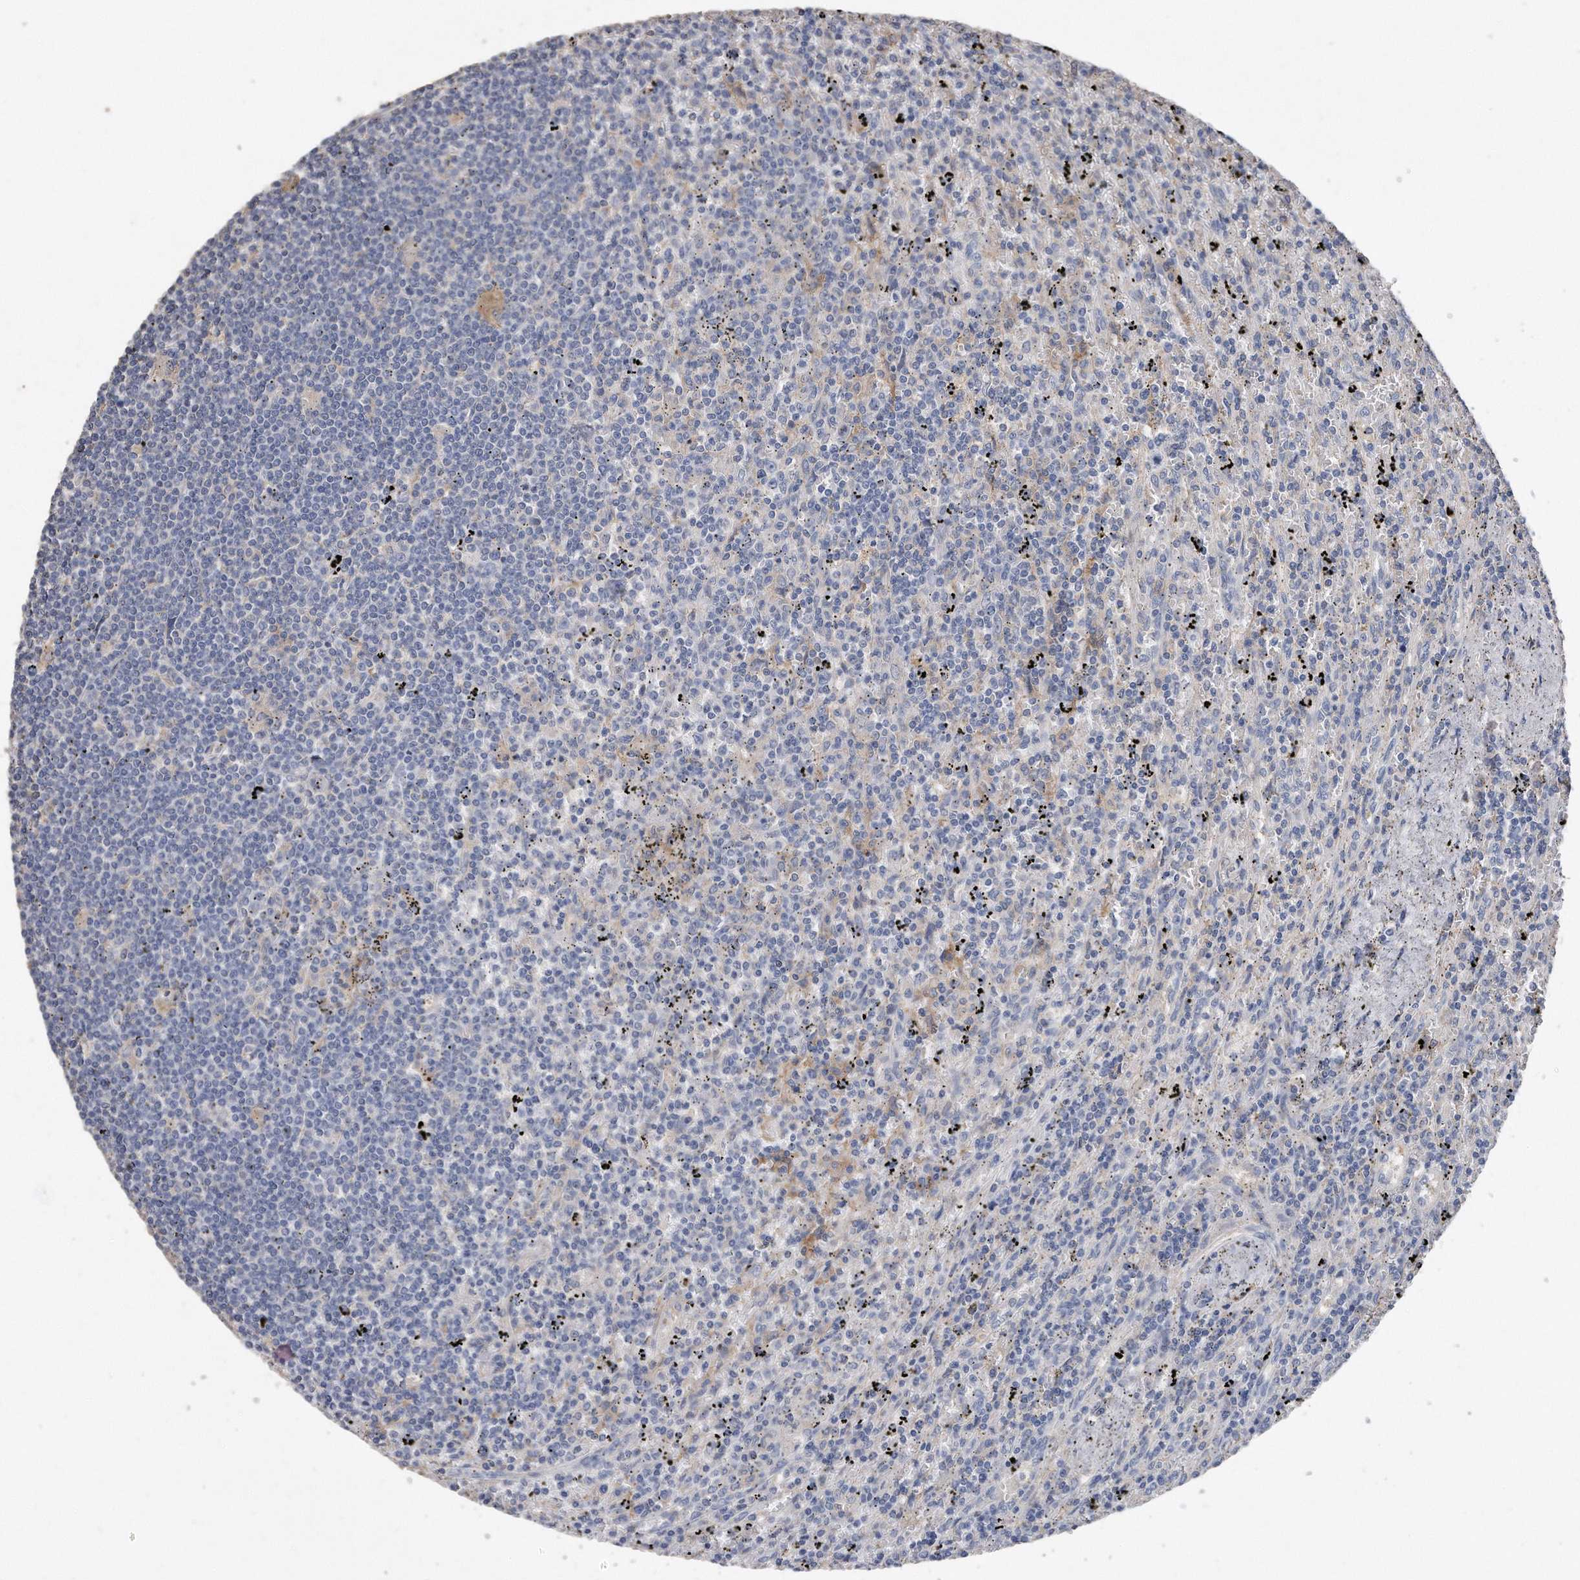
{"staining": {"intensity": "negative", "quantity": "none", "location": "none"}, "tissue": "lymphoma", "cell_type": "Tumor cells", "image_type": "cancer", "snomed": [{"axis": "morphology", "description": "Malignant lymphoma, non-Hodgkin's type, Low grade"}, {"axis": "topography", "description": "Spleen"}], "caption": "Immunohistochemistry (IHC) image of malignant lymphoma, non-Hodgkin's type (low-grade) stained for a protein (brown), which reveals no staining in tumor cells.", "gene": "CDCP1", "patient": {"sex": "male", "age": 76}}